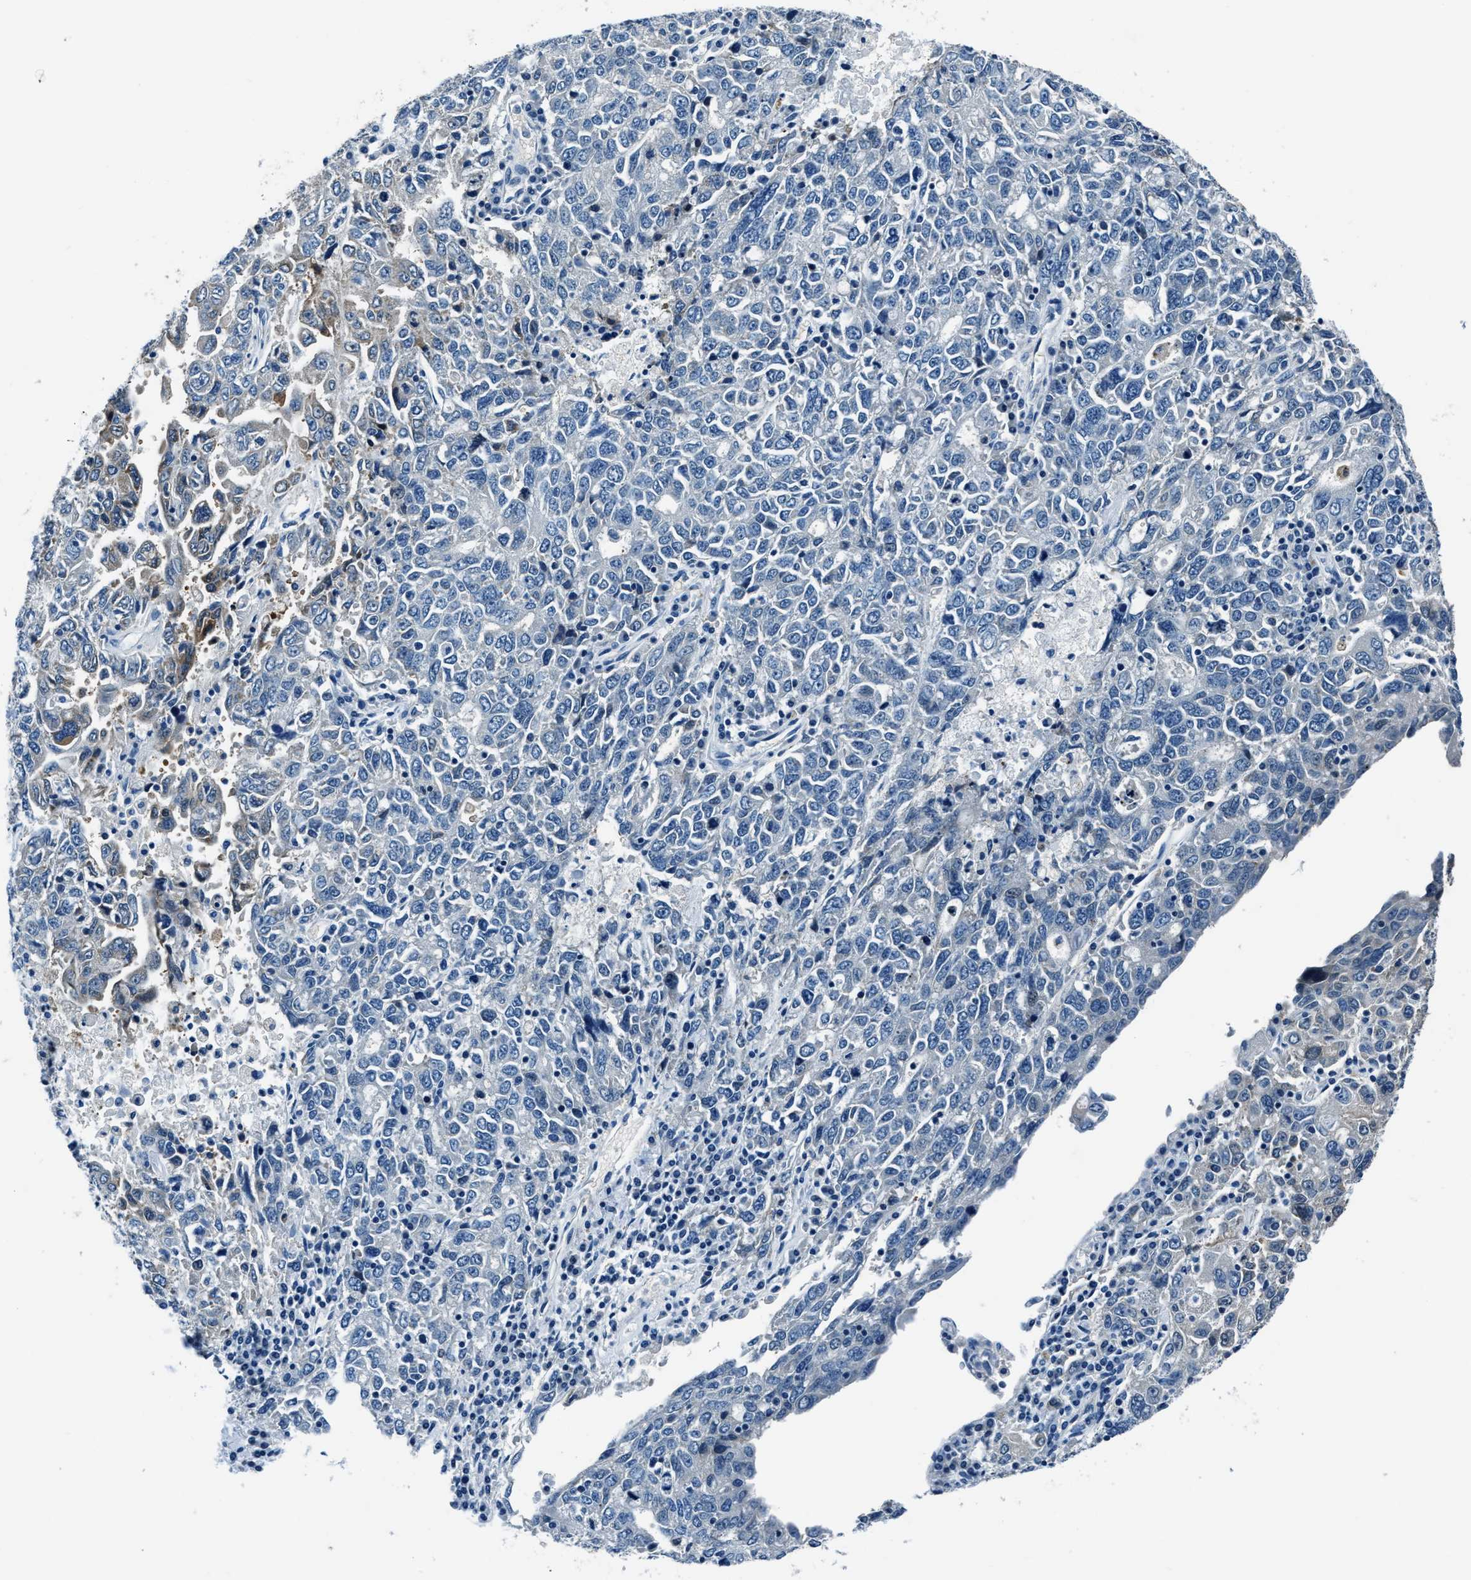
{"staining": {"intensity": "negative", "quantity": "none", "location": "none"}, "tissue": "ovarian cancer", "cell_type": "Tumor cells", "image_type": "cancer", "snomed": [{"axis": "morphology", "description": "Carcinoma, endometroid"}, {"axis": "topography", "description": "Ovary"}], "caption": "Protein analysis of endometroid carcinoma (ovarian) reveals no significant expression in tumor cells.", "gene": "PTPDC1", "patient": {"sex": "female", "age": 62}}